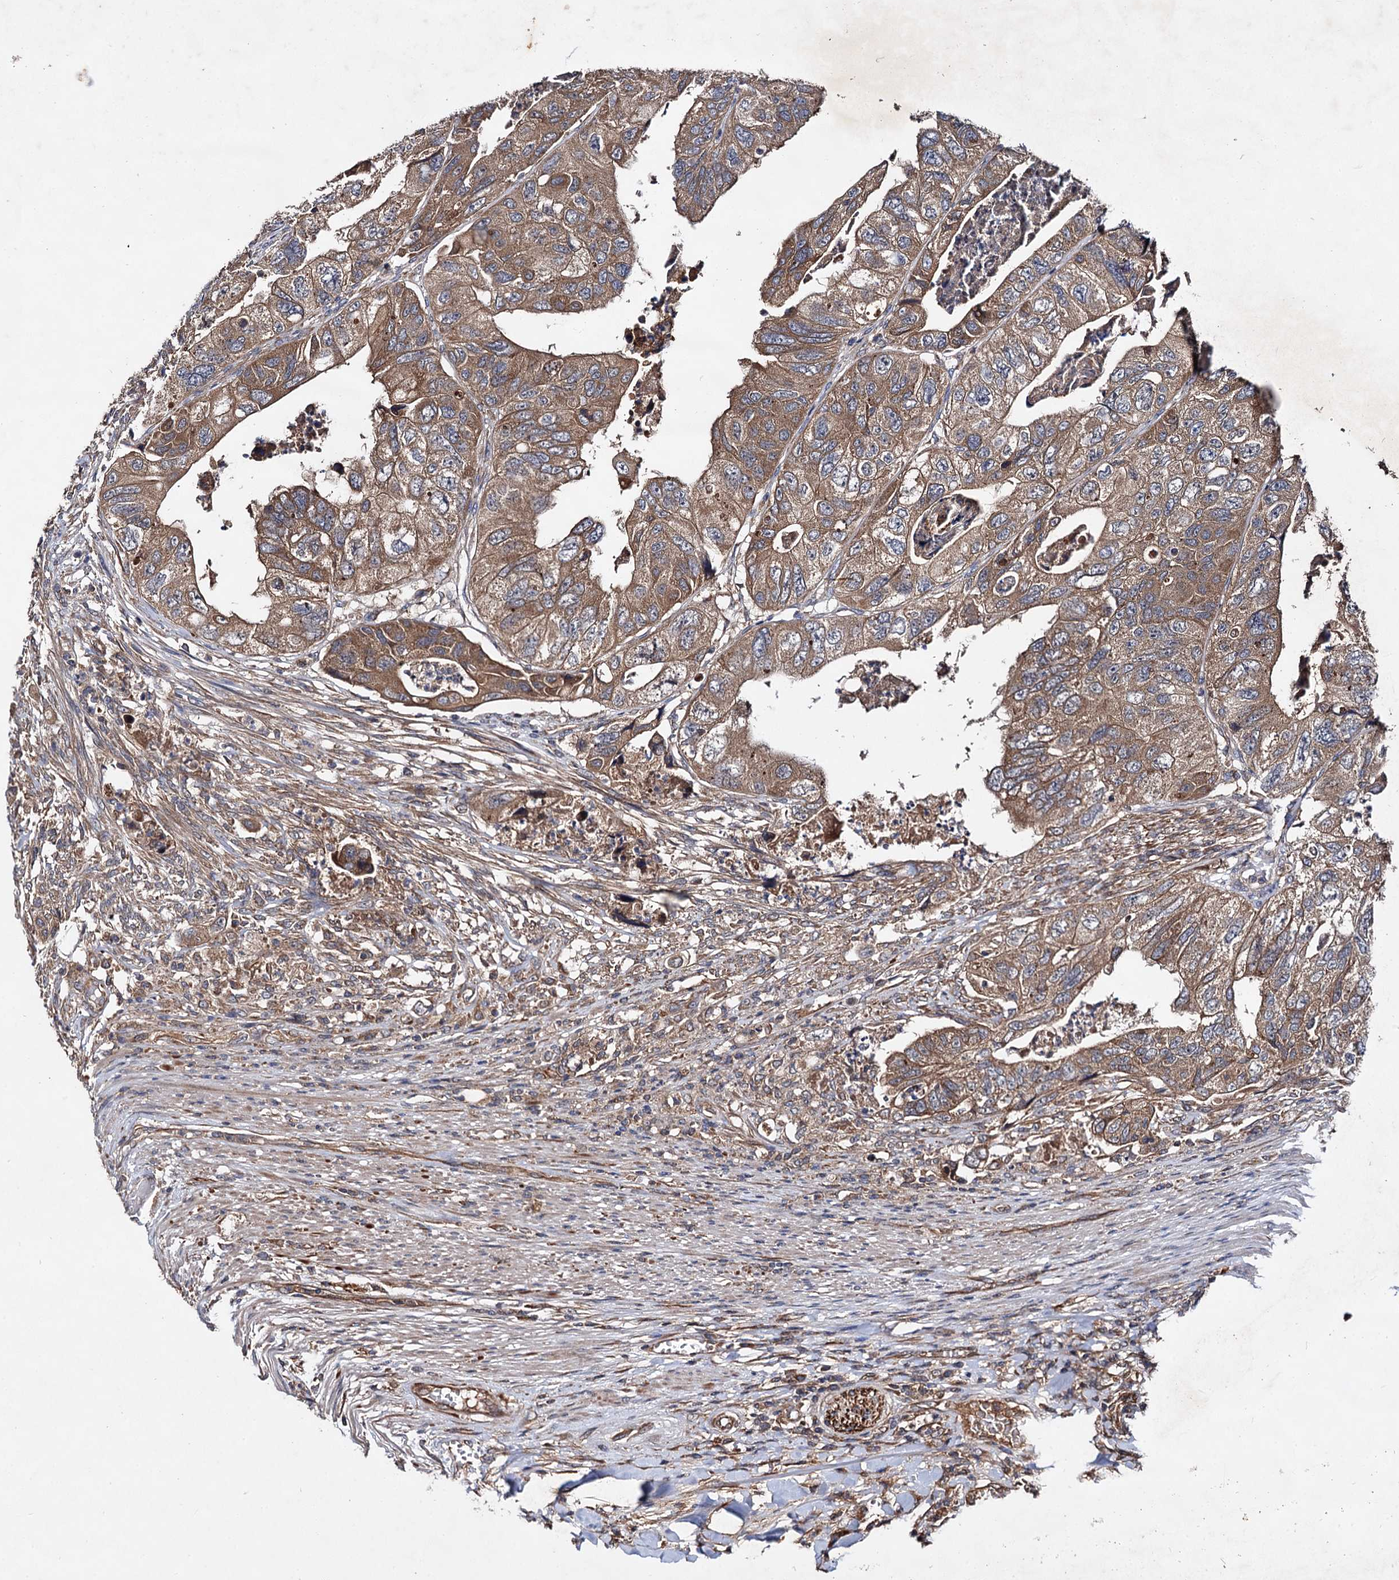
{"staining": {"intensity": "moderate", "quantity": ">75%", "location": "cytoplasmic/membranous"}, "tissue": "colorectal cancer", "cell_type": "Tumor cells", "image_type": "cancer", "snomed": [{"axis": "morphology", "description": "Adenocarcinoma, NOS"}, {"axis": "topography", "description": "Rectum"}], "caption": "Moderate cytoplasmic/membranous protein staining is seen in about >75% of tumor cells in colorectal cancer (adenocarcinoma).", "gene": "TEX9", "patient": {"sex": "male", "age": 63}}